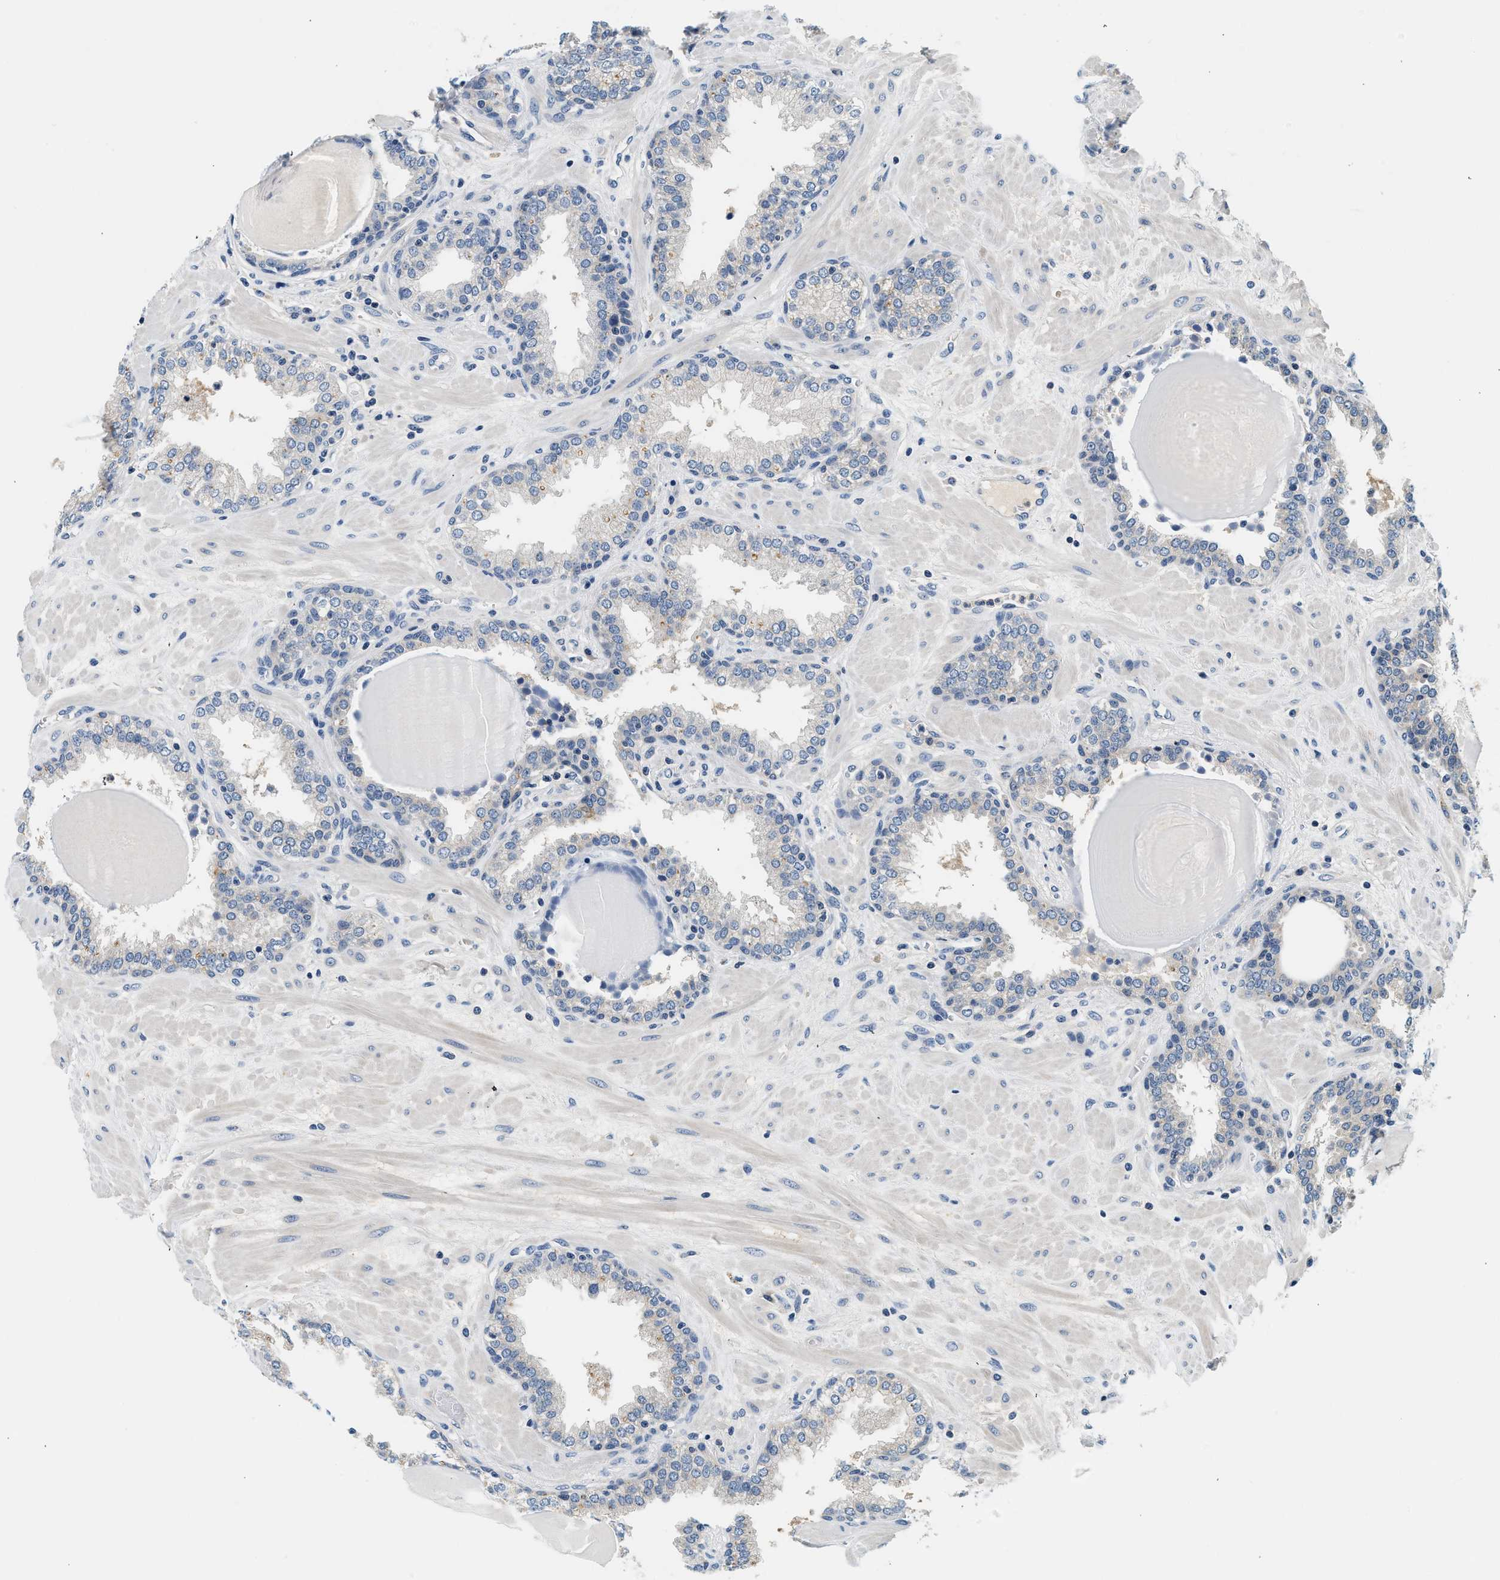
{"staining": {"intensity": "negative", "quantity": "none", "location": "none"}, "tissue": "prostate", "cell_type": "Glandular cells", "image_type": "normal", "snomed": [{"axis": "morphology", "description": "Normal tissue, NOS"}, {"axis": "topography", "description": "Prostate"}], "caption": "Immunohistochemistry (IHC) histopathology image of unremarkable human prostate stained for a protein (brown), which exhibits no staining in glandular cells.", "gene": "SLC35E1", "patient": {"sex": "male", "age": 51}}